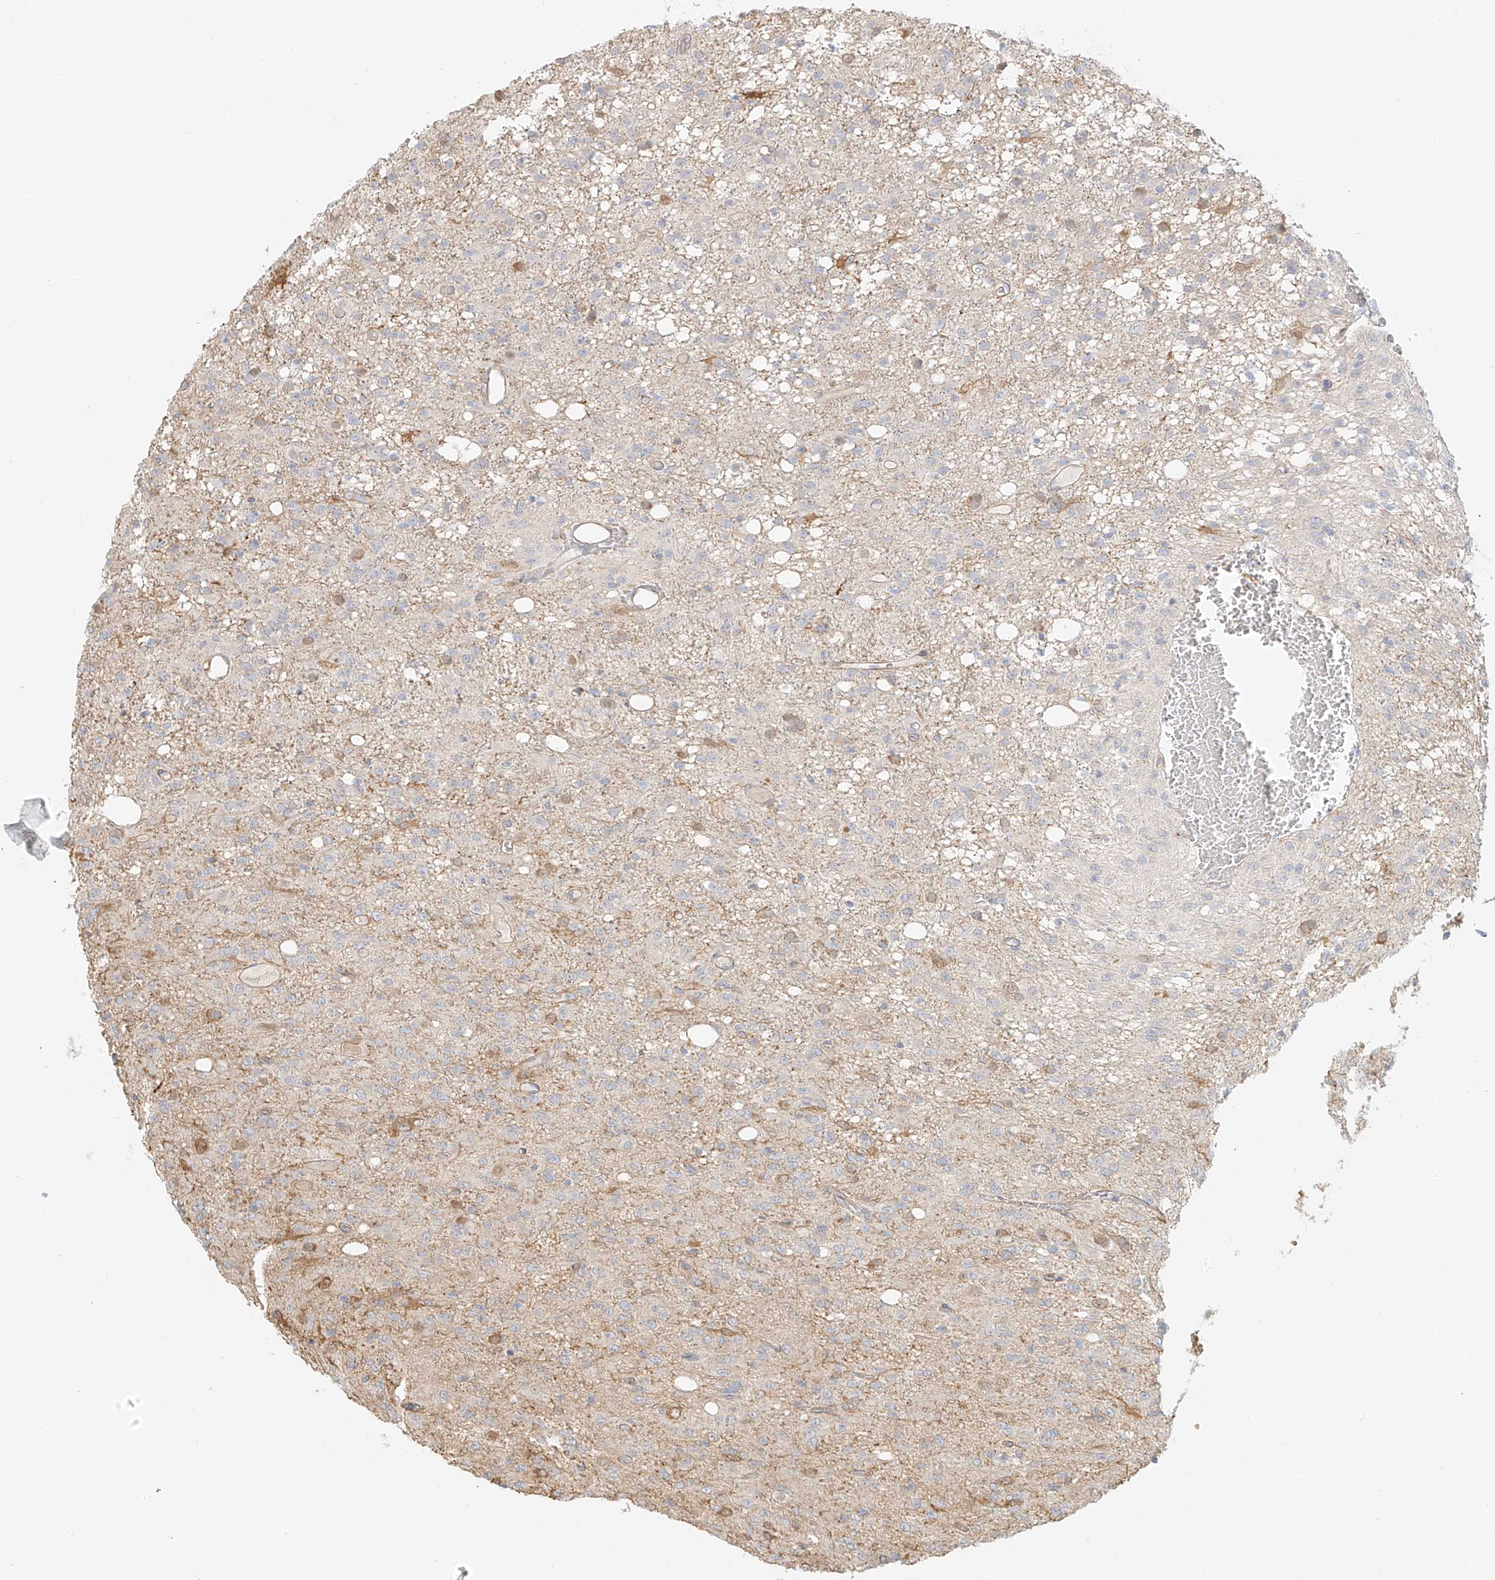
{"staining": {"intensity": "negative", "quantity": "none", "location": "none"}, "tissue": "glioma", "cell_type": "Tumor cells", "image_type": "cancer", "snomed": [{"axis": "morphology", "description": "Glioma, malignant, High grade"}, {"axis": "topography", "description": "Brain"}], "caption": "DAB immunohistochemical staining of human glioma shows no significant staining in tumor cells.", "gene": "UPK1B", "patient": {"sex": "female", "age": 59}}